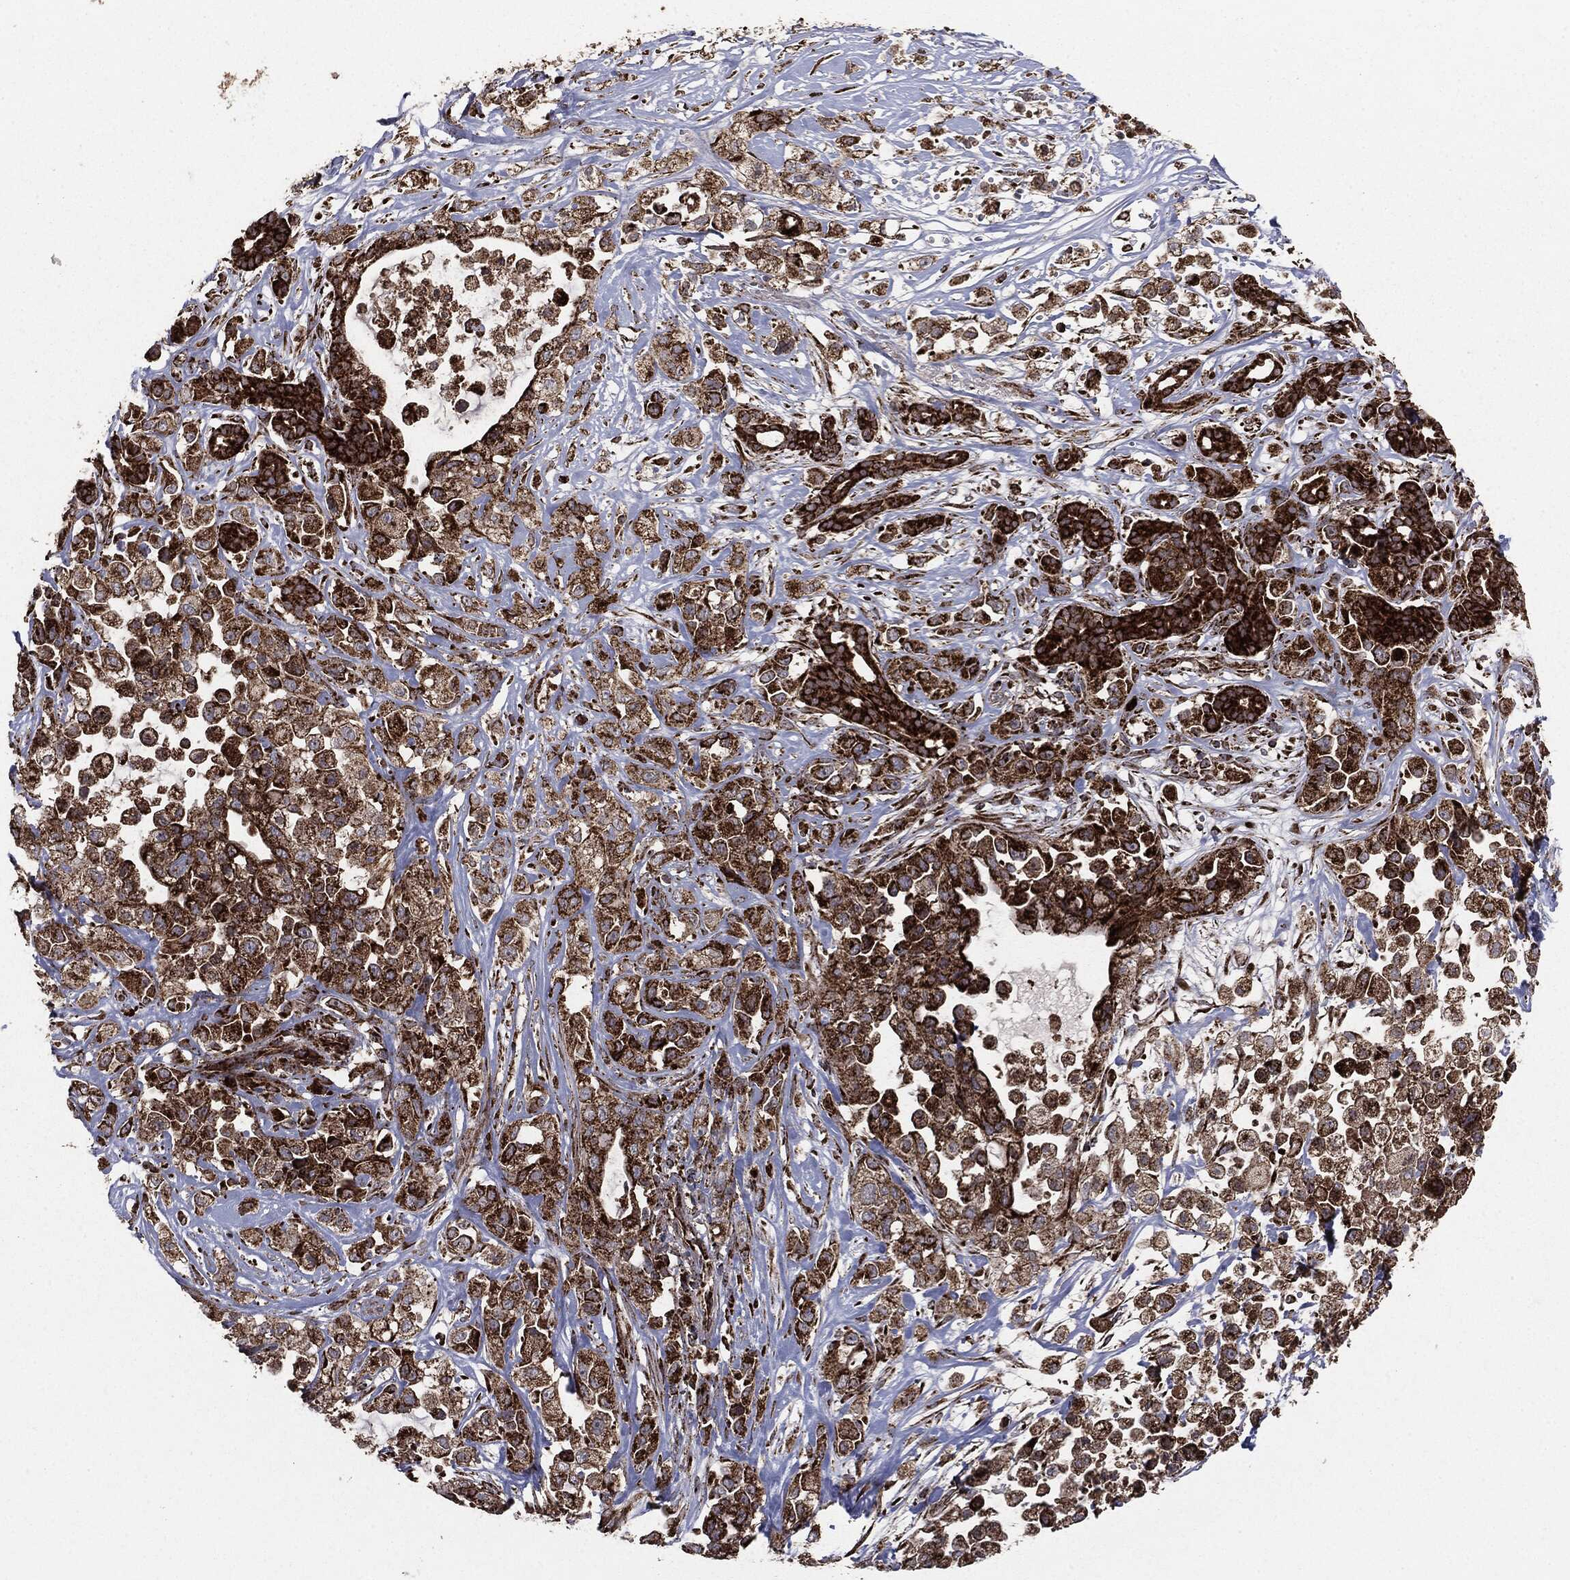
{"staining": {"intensity": "strong", "quantity": ">75%", "location": "cytoplasmic/membranous"}, "tissue": "pancreatic cancer", "cell_type": "Tumor cells", "image_type": "cancer", "snomed": [{"axis": "morphology", "description": "Adenocarcinoma, NOS"}, {"axis": "topography", "description": "Pancreas"}], "caption": "Pancreatic cancer (adenocarcinoma) stained for a protein (brown) shows strong cytoplasmic/membranous positive expression in approximately >75% of tumor cells.", "gene": "MAP2K1", "patient": {"sex": "male", "age": 44}}